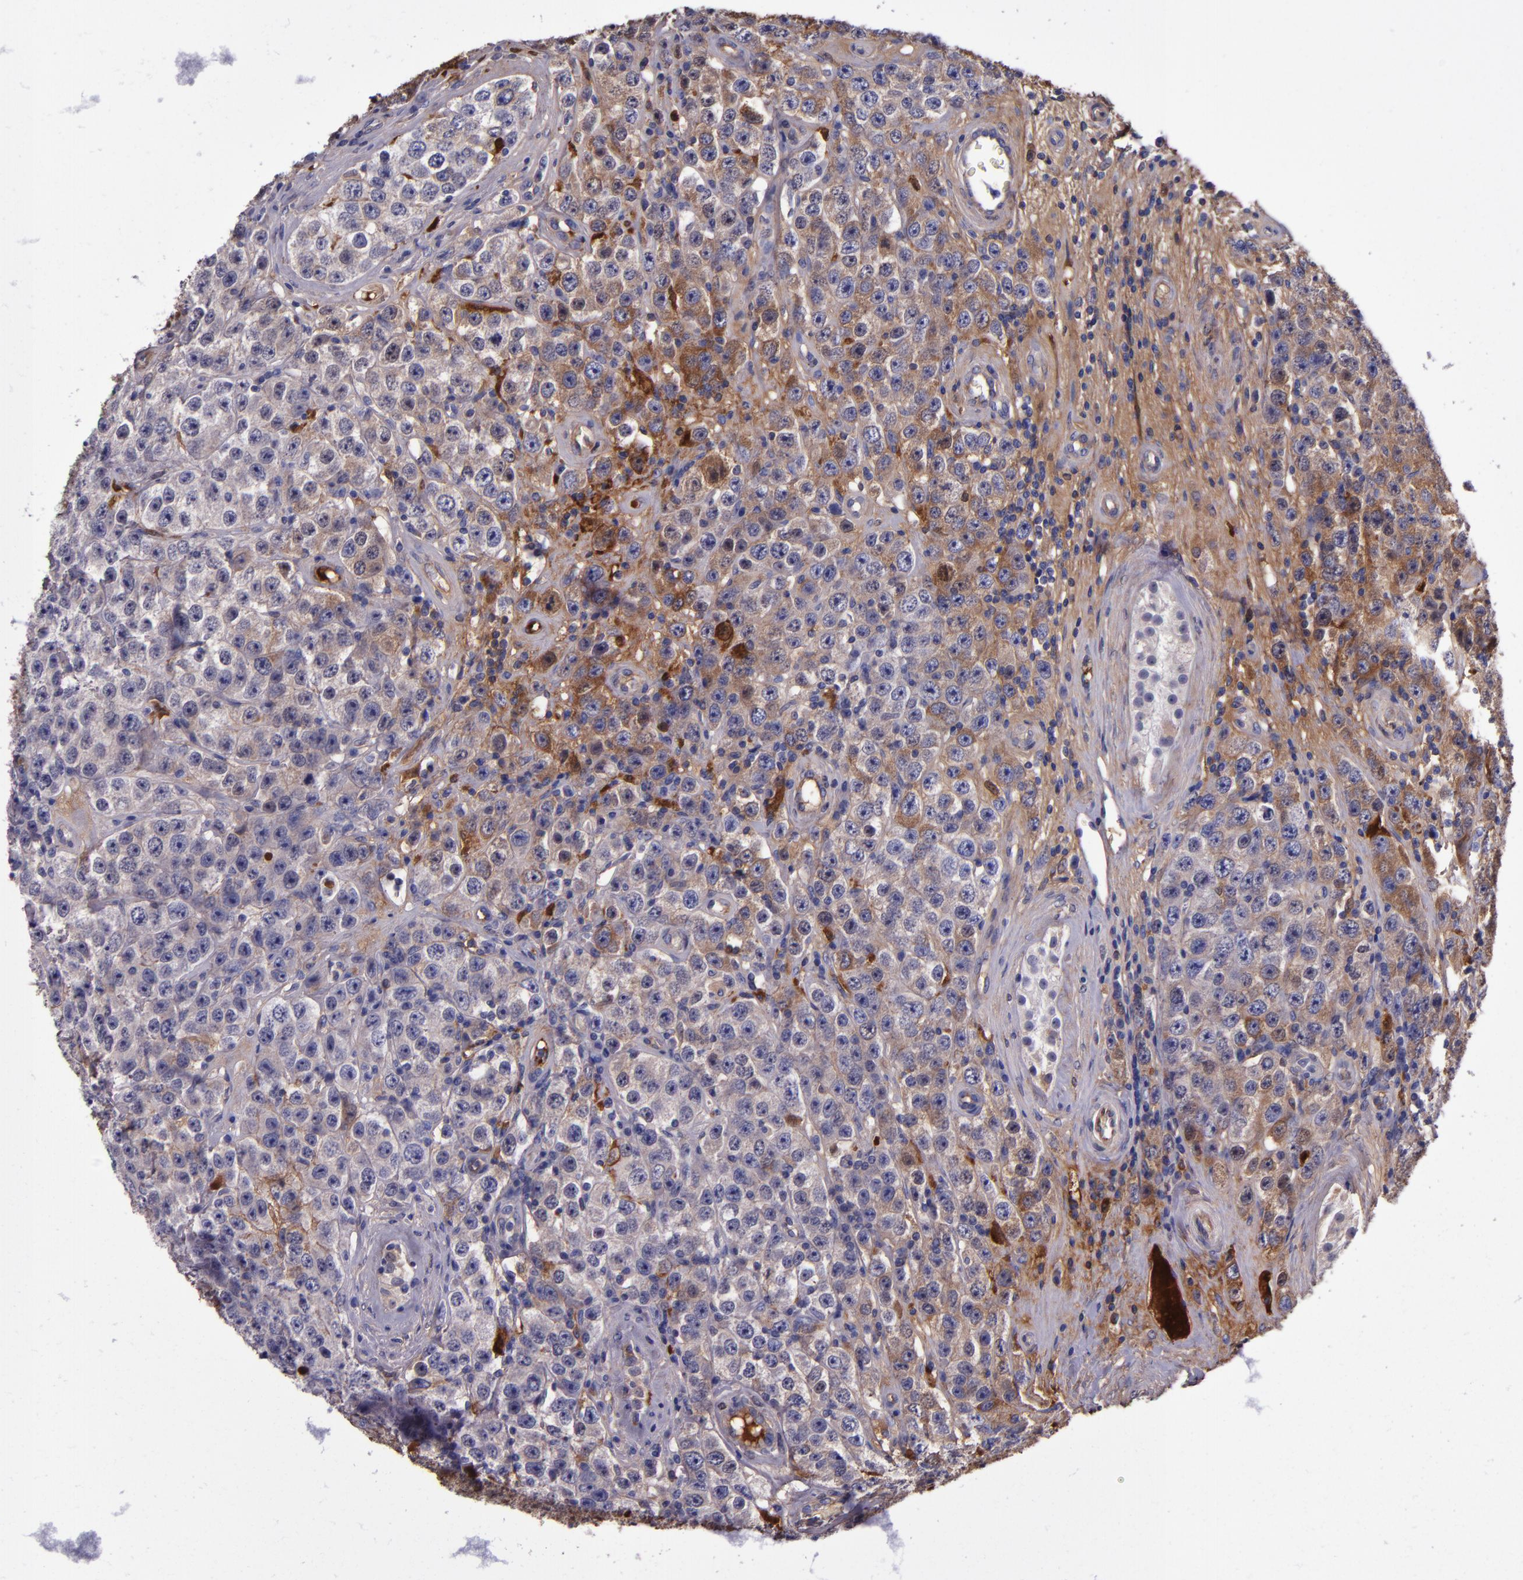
{"staining": {"intensity": "weak", "quantity": "<25%", "location": "cytoplasmic/membranous"}, "tissue": "testis cancer", "cell_type": "Tumor cells", "image_type": "cancer", "snomed": [{"axis": "morphology", "description": "Seminoma, NOS"}, {"axis": "topography", "description": "Testis"}], "caption": "This is a micrograph of IHC staining of testis cancer, which shows no expression in tumor cells. (DAB IHC visualized using brightfield microscopy, high magnification).", "gene": "CLEC3B", "patient": {"sex": "male", "age": 52}}